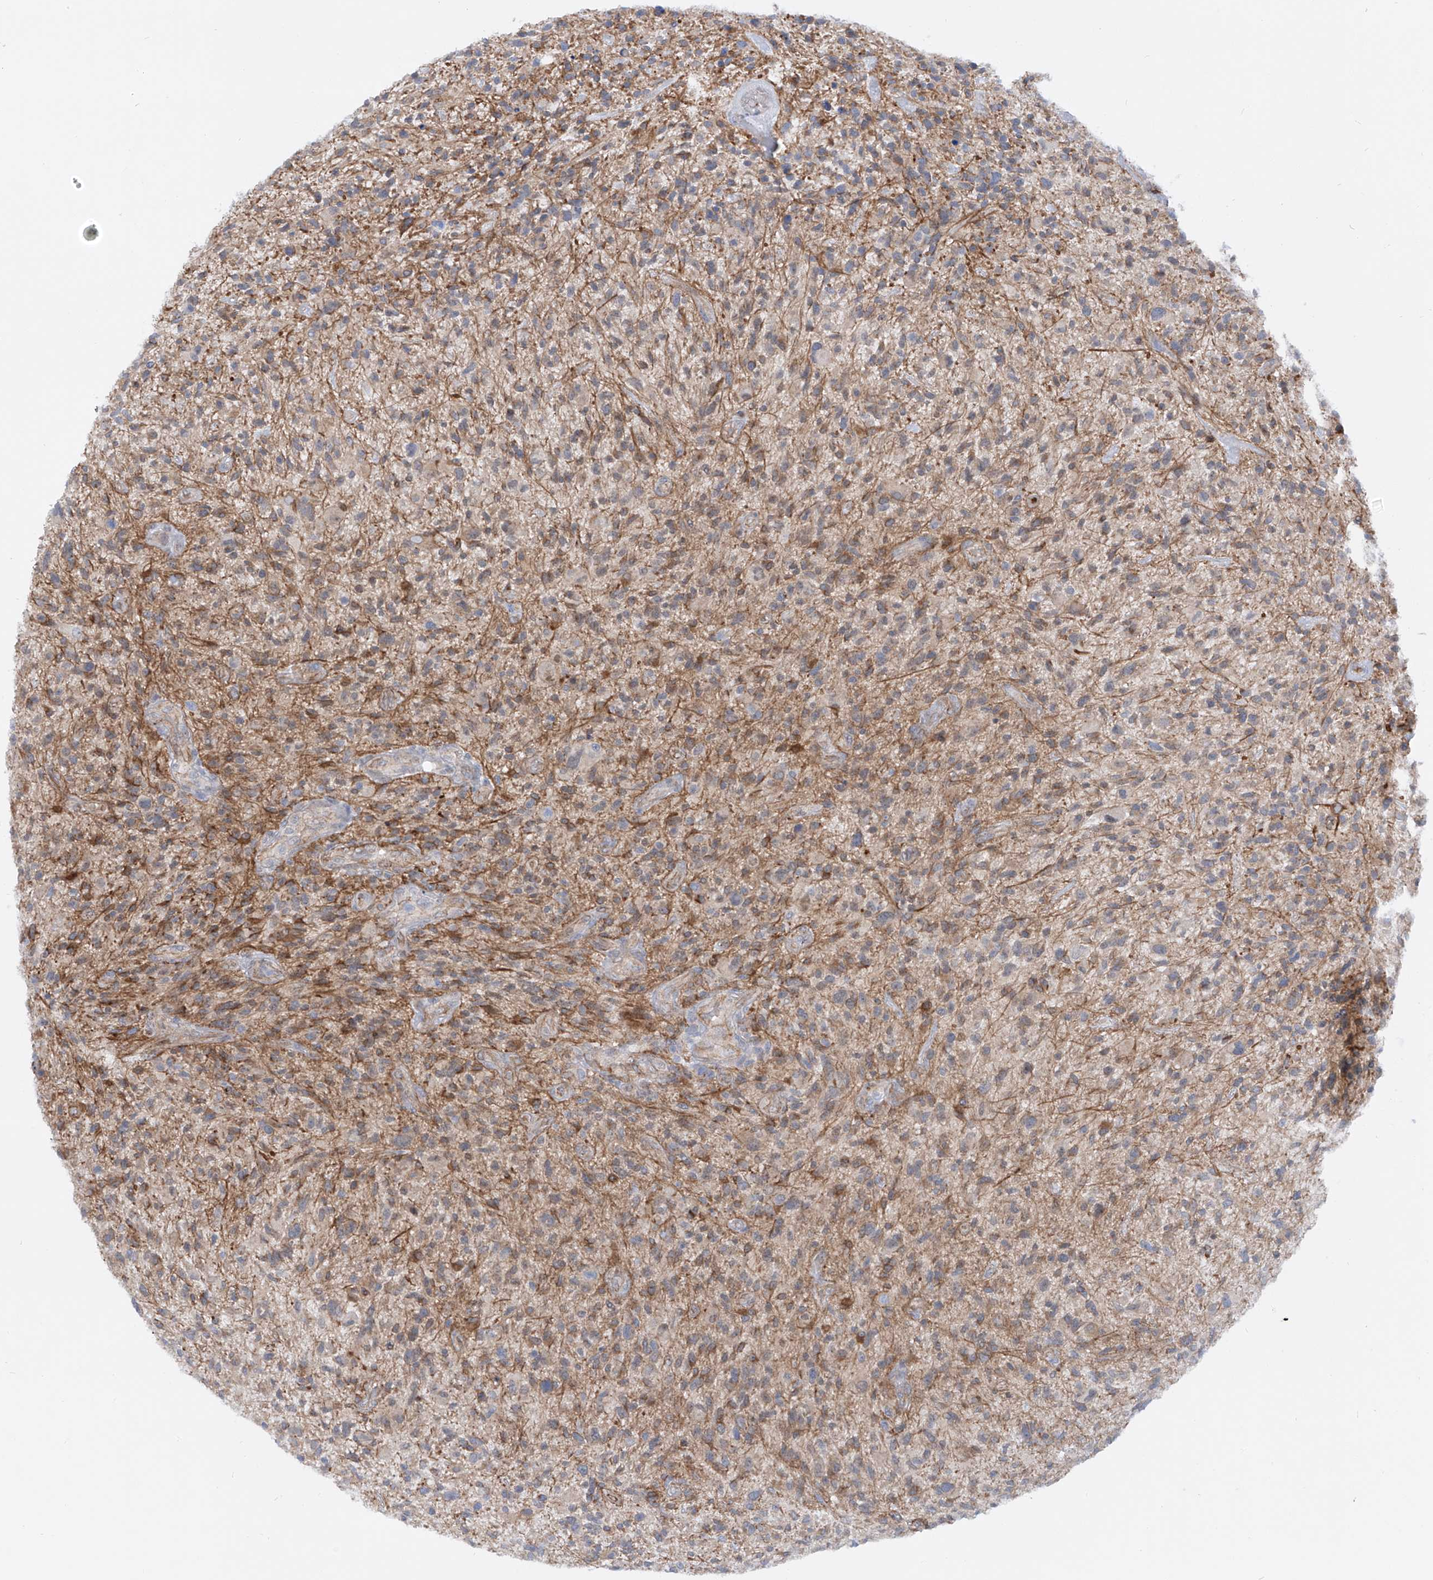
{"staining": {"intensity": "moderate", "quantity": "25%-75%", "location": "cytoplasmic/membranous"}, "tissue": "glioma", "cell_type": "Tumor cells", "image_type": "cancer", "snomed": [{"axis": "morphology", "description": "Glioma, malignant, High grade"}, {"axis": "topography", "description": "Brain"}], "caption": "Brown immunohistochemical staining in human malignant high-grade glioma reveals moderate cytoplasmic/membranous expression in approximately 25%-75% of tumor cells.", "gene": "ZNF490", "patient": {"sex": "male", "age": 47}}